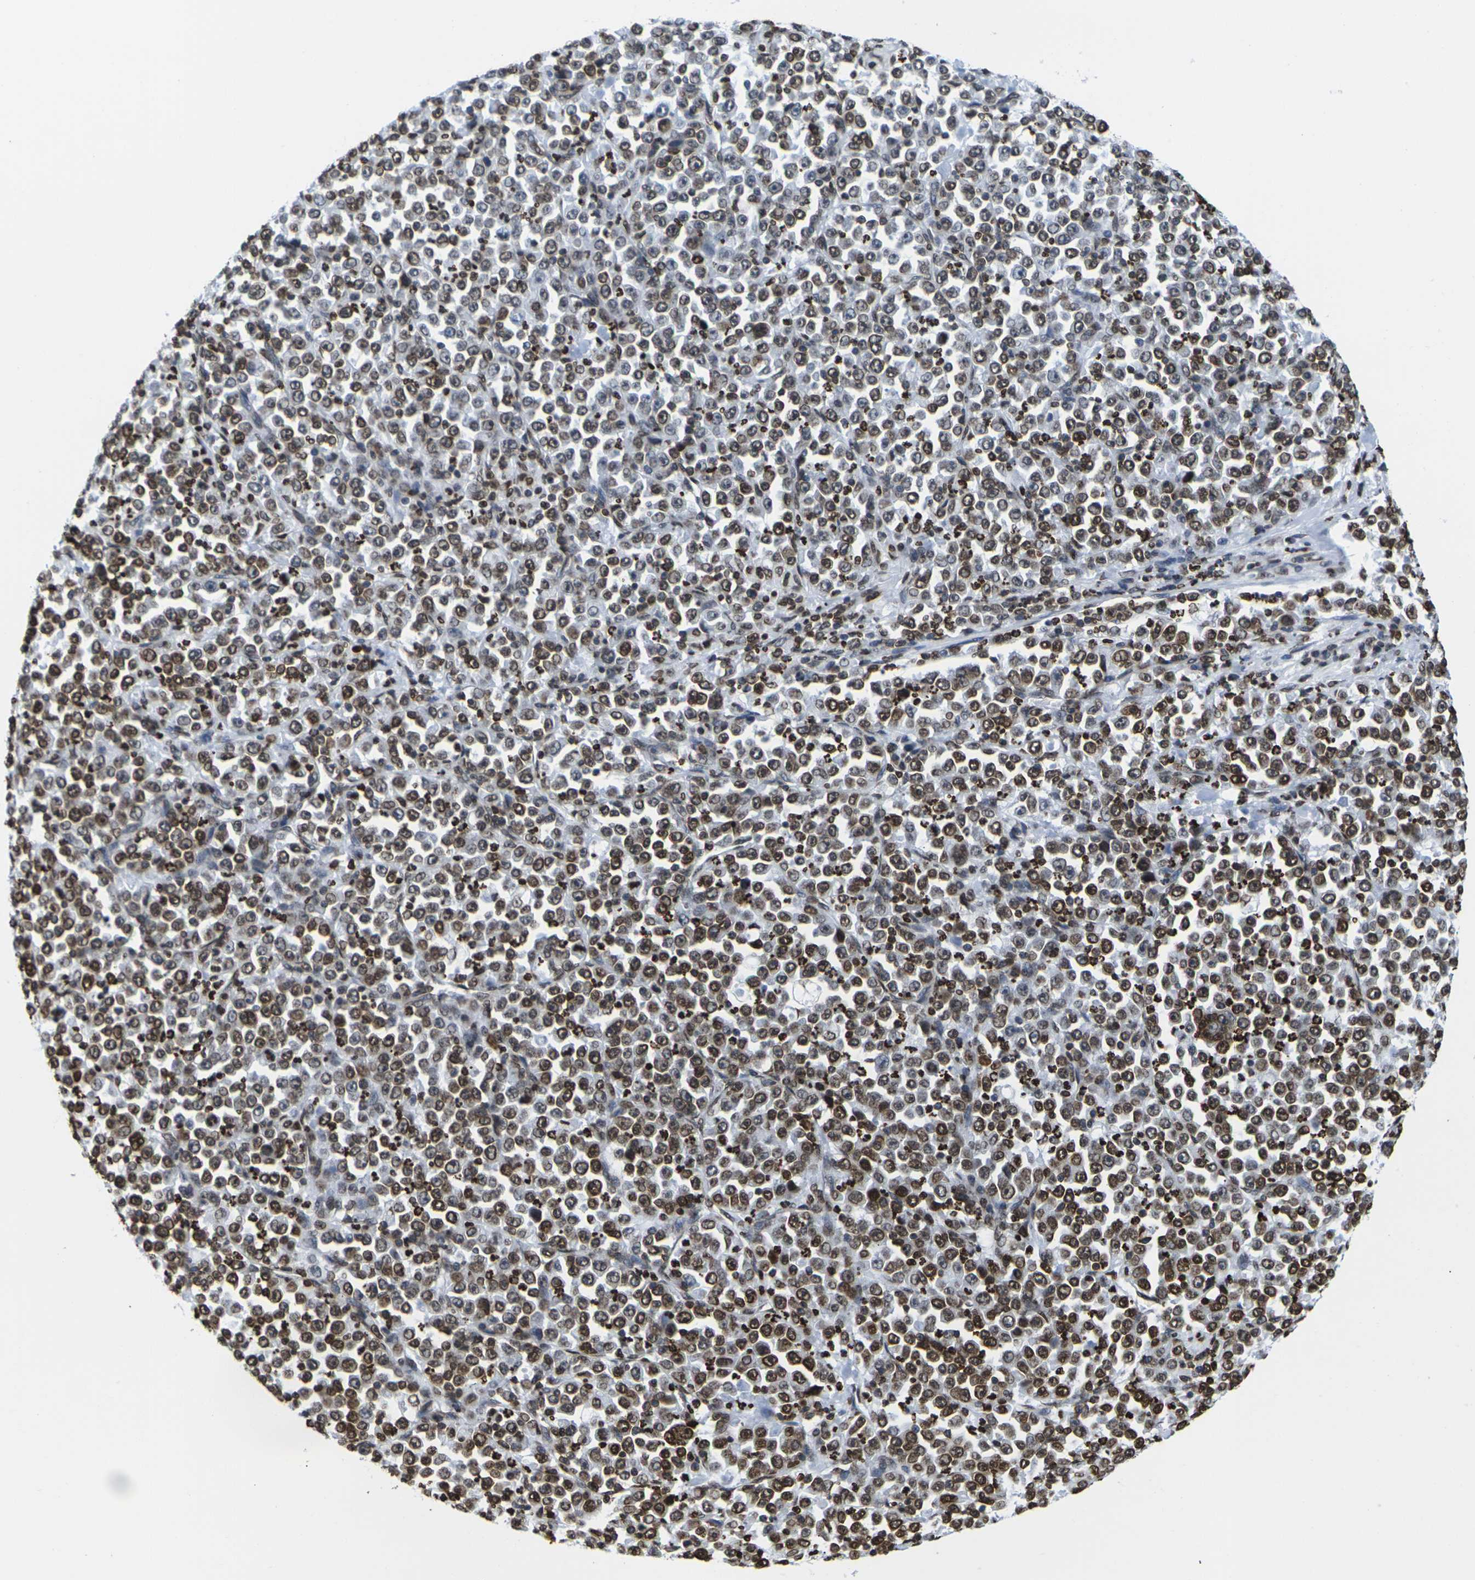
{"staining": {"intensity": "moderate", "quantity": ">75%", "location": "cytoplasmic/membranous,nuclear"}, "tissue": "stomach cancer", "cell_type": "Tumor cells", "image_type": "cancer", "snomed": [{"axis": "morphology", "description": "Normal tissue, NOS"}, {"axis": "morphology", "description": "Adenocarcinoma, NOS"}, {"axis": "topography", "description": "Stomach, upper"}, {"axis": "topography", "description": "Stomach"}], "caption": "Immunohistochemistry (IHC) image of stomach adenocarcinoma stained for a protein (brown), which exhibits medium levels of moderate cytoplasmic/membranous and nuclear positivity in approximately >75% of tumor cells.", "gene": "H2AC21", "patient": {"sex": "male", "age": 59}}